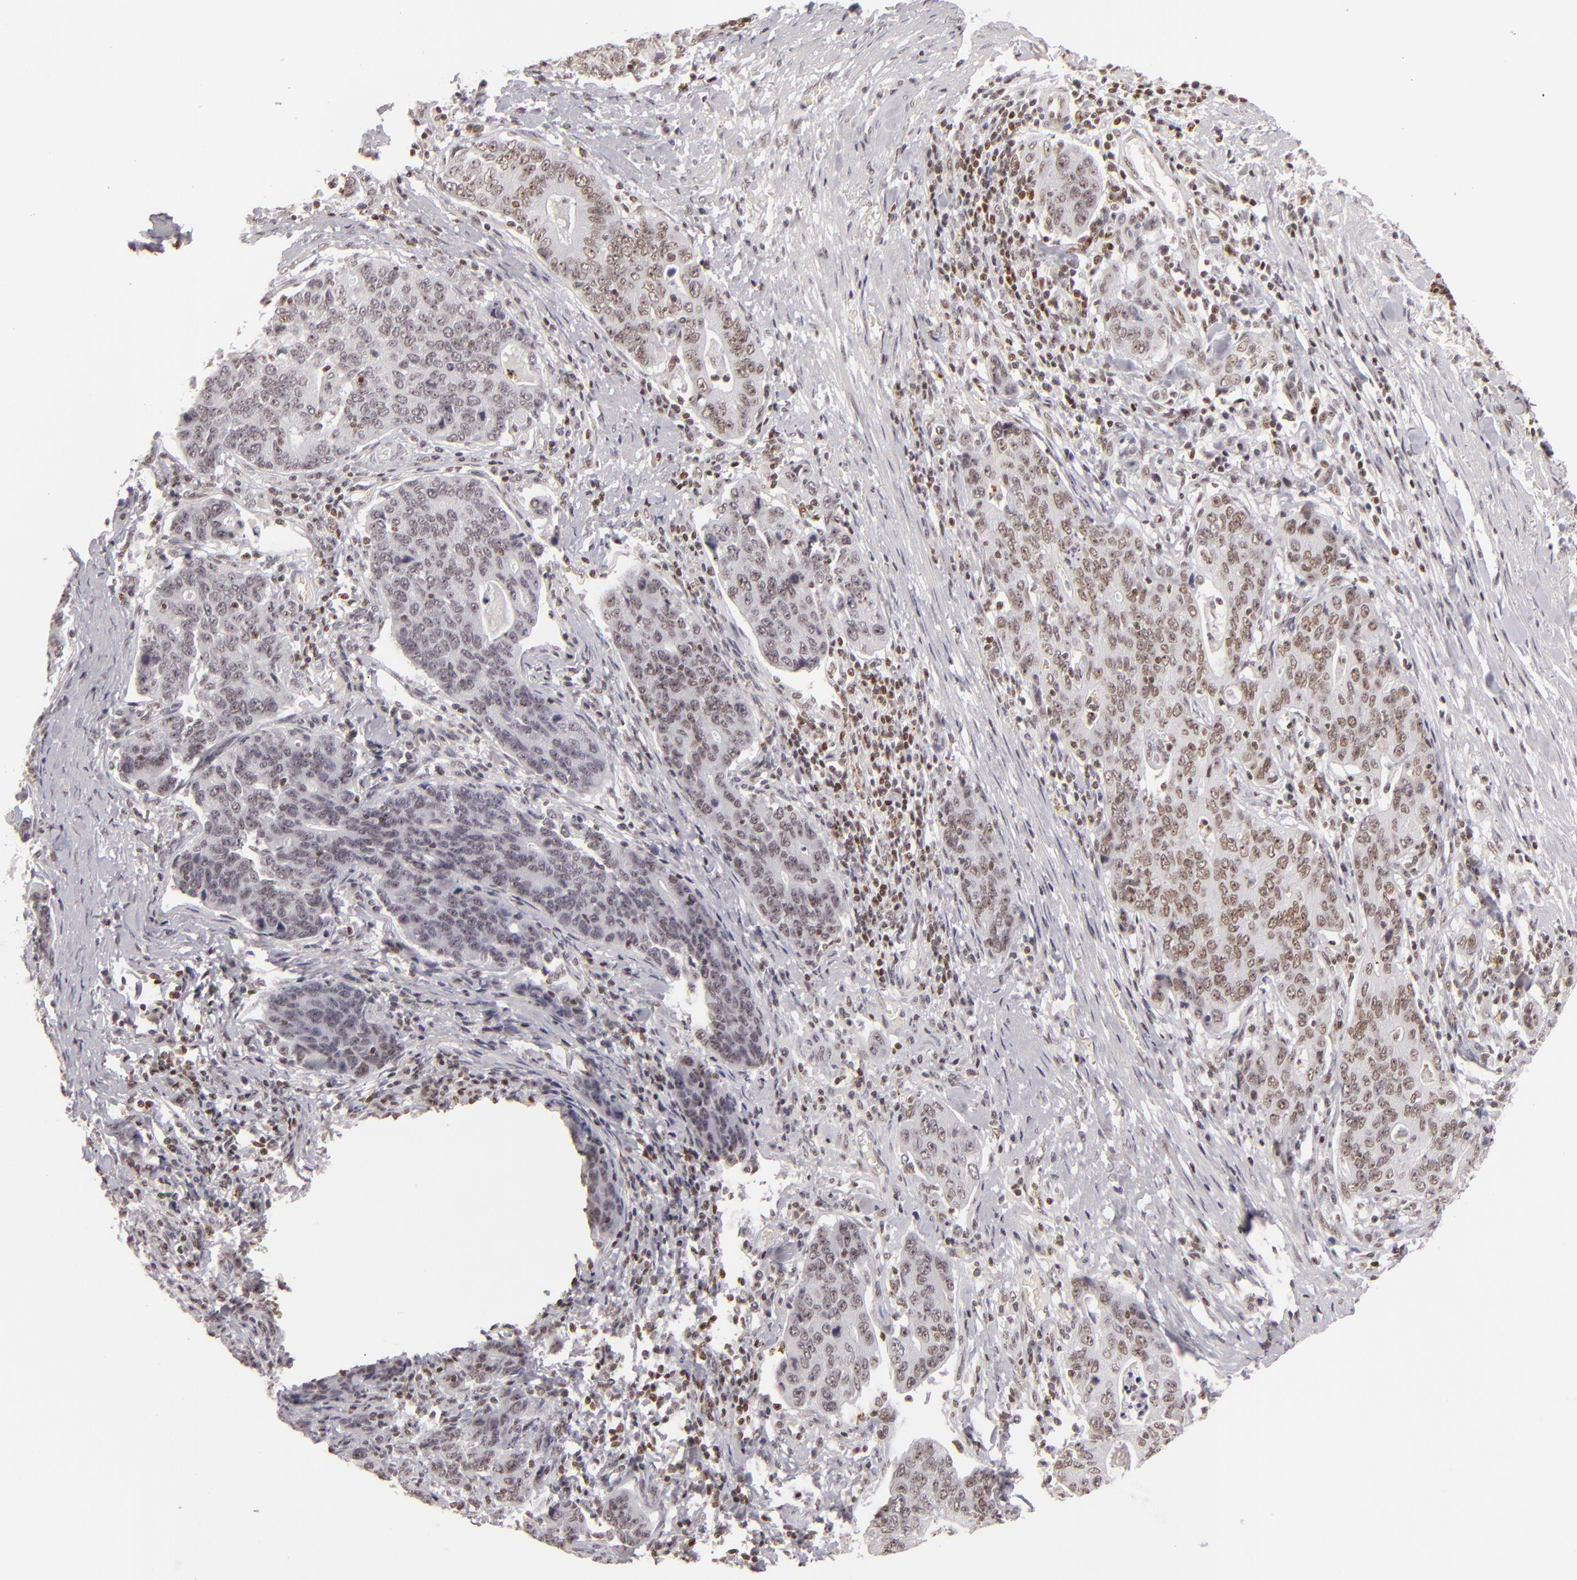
{"staining": {"intensity": "moderate", "quantity": ">75%", "location": "nuclear"}, "tissue": "stomach cancer", "cell_type": "Tumor cells", "image_type": "cancer", "snomed": [{"axis": "morphology", "description": "Adenocarcinoma, NOS"}, {"axis": "topography", "description": "Esophagus"}, {"axis": "topography", "description": "Stomach"}], "caption": "A histopathology image showing moderate nuclear positivity in approximately >75% of tumor cells in stomach cancer, as visualized by brown immunohistochemical staining.", "gene": "DAXX", "patient": {"sex": "male", "age": 74}}